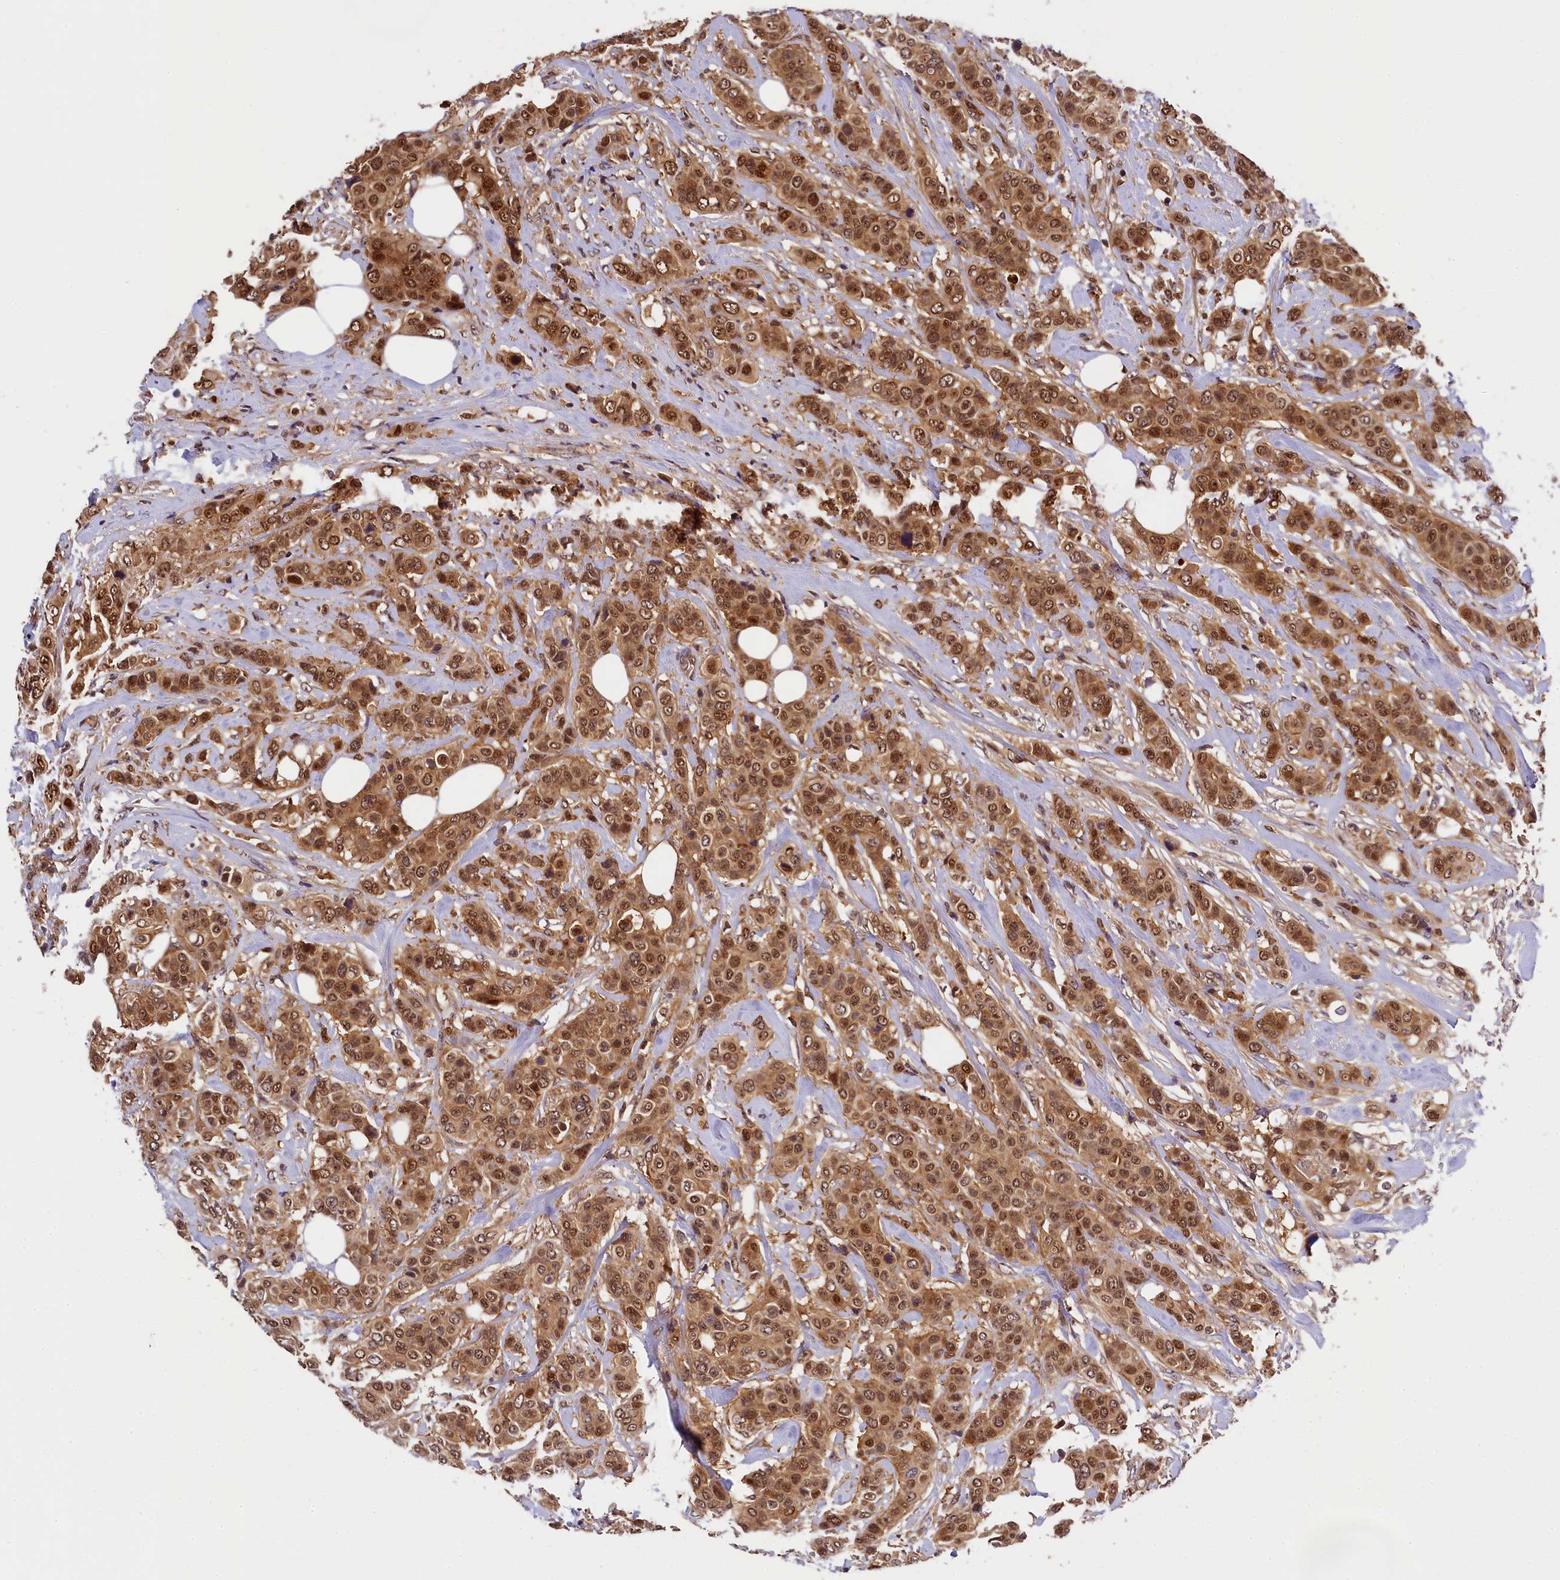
{"staining": {"intensity": "moderate", "quantity": ">75%", "location": "cytoplasmic/membranous,nuclear"}, "tissue": "breast cancer", "cell_type": "Tumor cells", "image_type": "cancer", "snomed": [{"axis": "morphology", "description": "Lobular carcinoma"}, {"axis": "topography", "description": "Breast"}], "caption": "Tumor cells exhibit moderate cytoplasmic/membranous and nuclear staining in approximately >75% of cells in breast cancer.", "gene": "EIF6", "patient": {"sex": "female", "age": 51}}